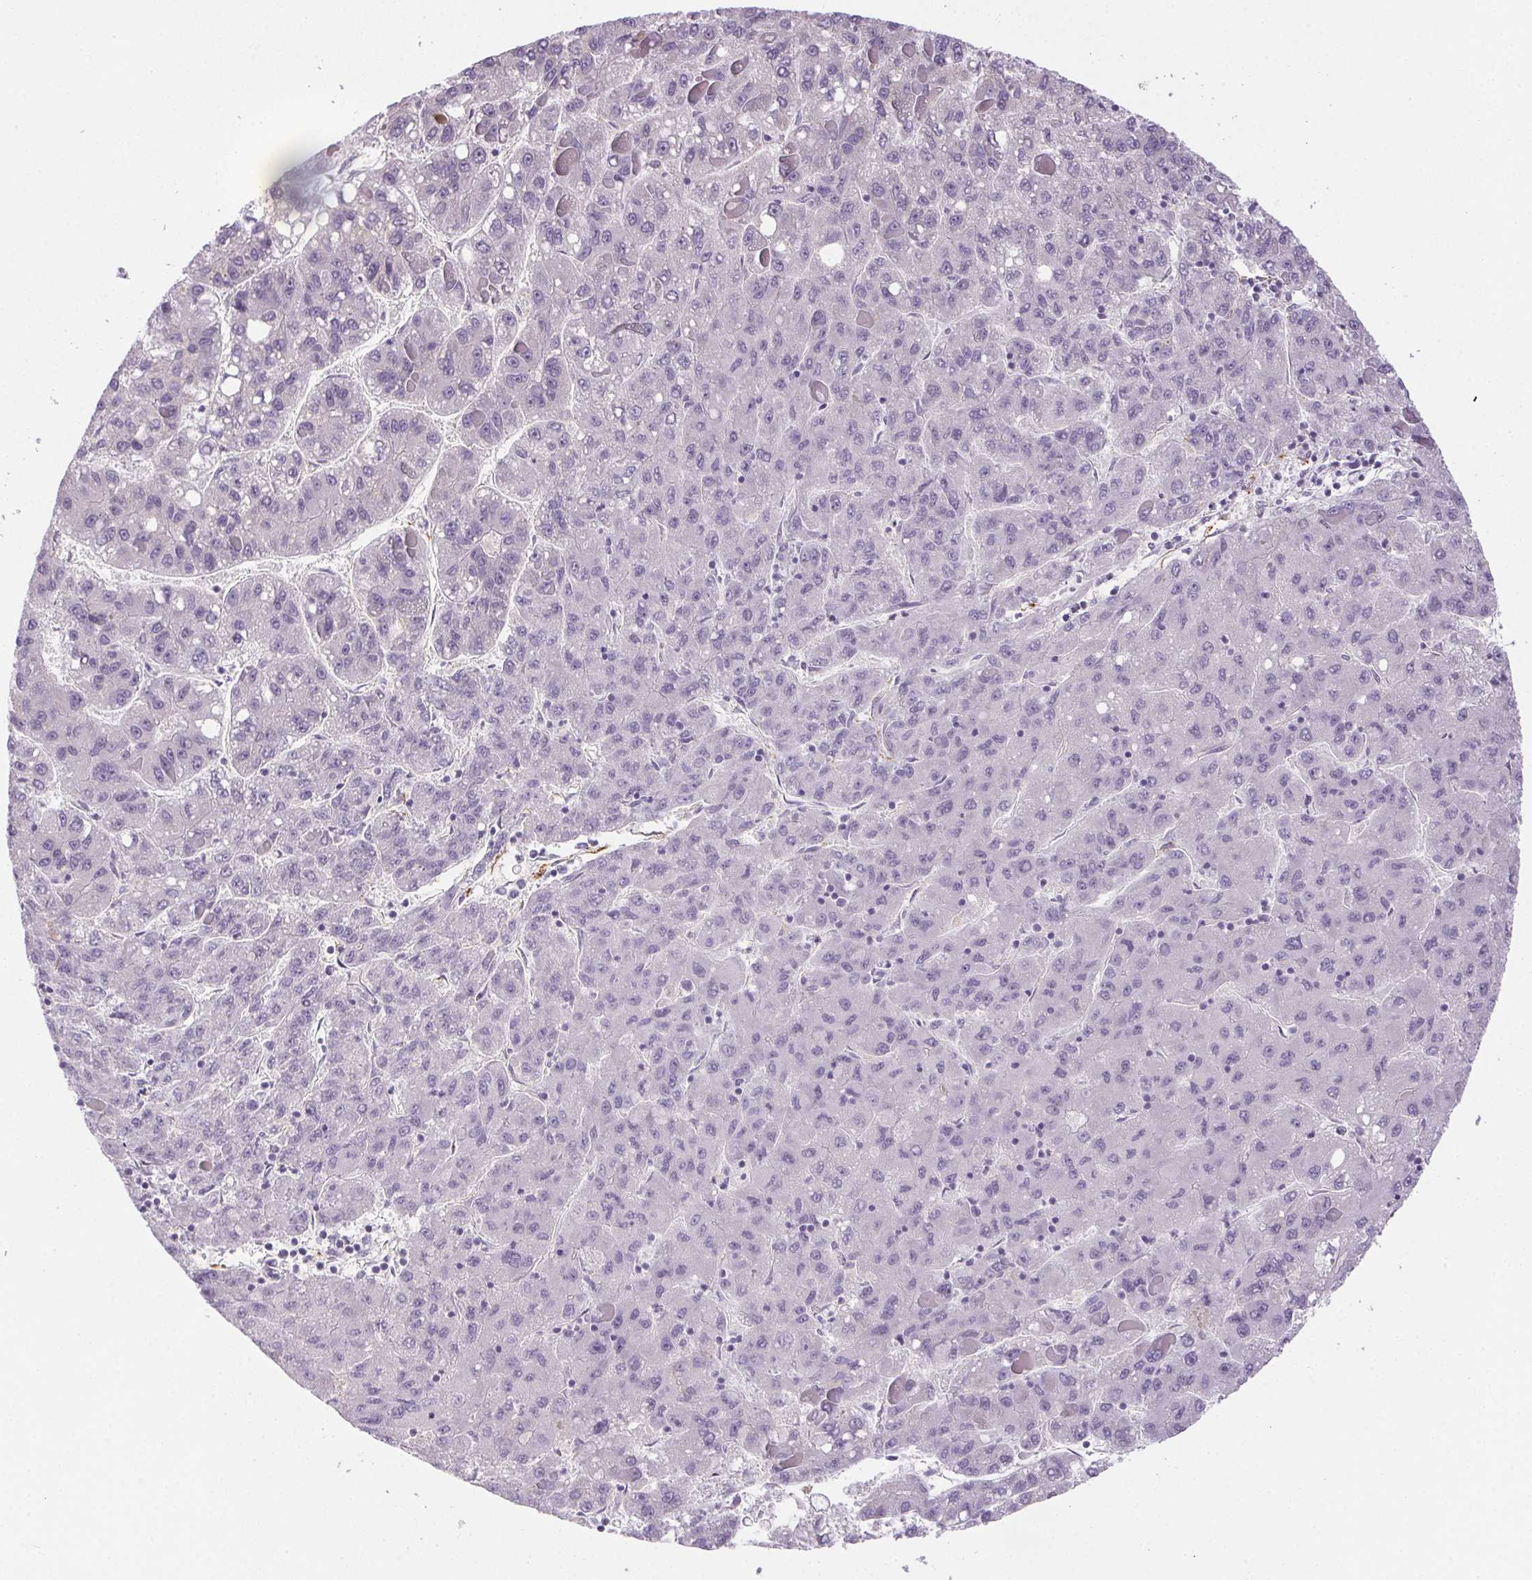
{"staining": {"intensity": "negative", "quantity": "none", "location": "none"}, "tissue": "liver cancer", "cell_type": "Tumor cells", "image_type": "cancer", "snomed": [{"axis": "morphology", "description": "Carcinoma, Hepatocellular, NOS"}, {"axis": "topography", "description": "Liver"}], "caption": "Immunohistochemistry (IHC) photomicrograph of liver cancer stained for a protein (brown), which shows no staining in tumor cells.", "gene": "SMYD1", "patient": {"sex": "female", "age": 82}}